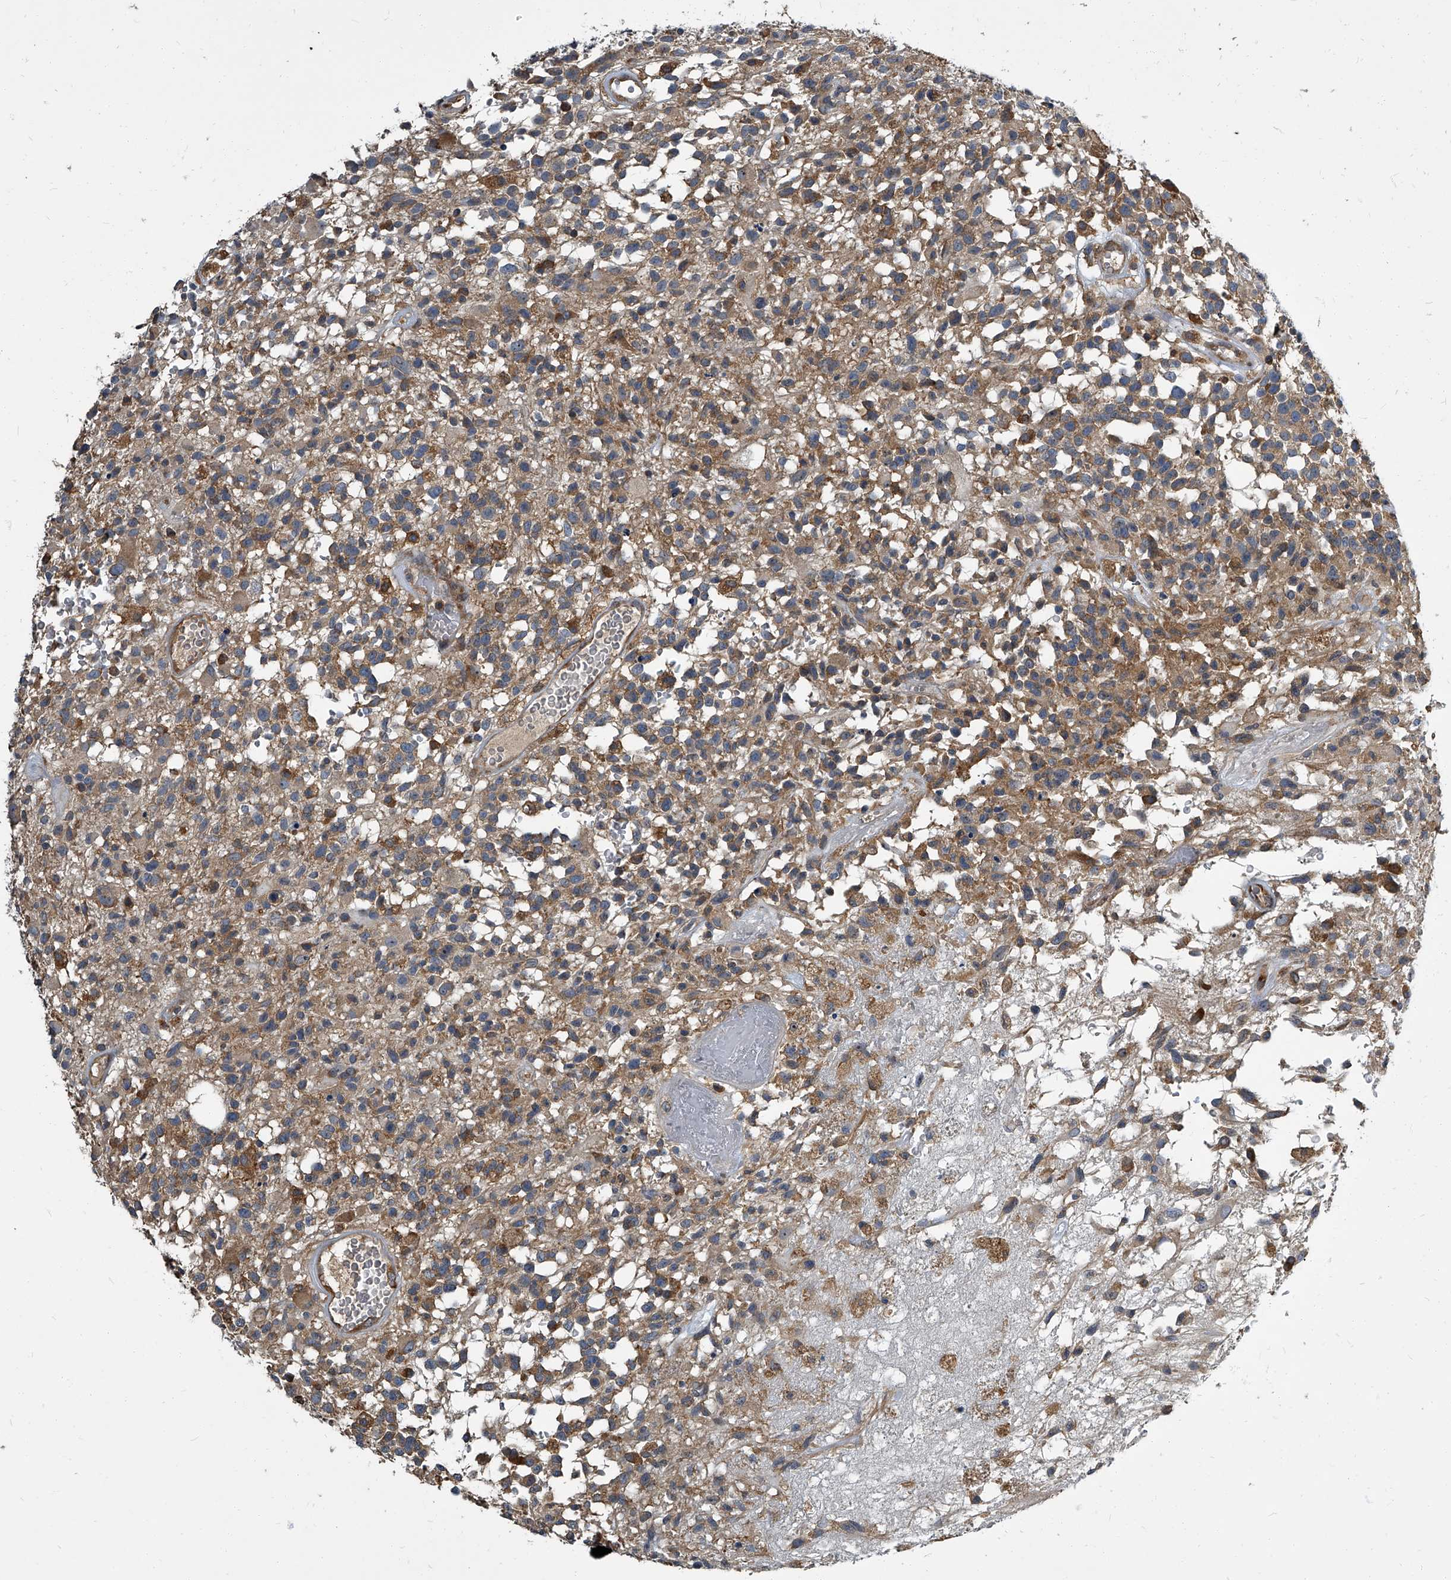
{"staining": {"intensity": "moderate", "quantity": ">75%", "location": "cytoplasmic/membranous"}, "tissue": "glioma", "cell_type": "Tumor cells", "image_type": "cancer", "snomed": [{"axis": "morphology", "description": "Glioma, malignant, High grade"}, {"axis": "morphology", "description": "Glioblastoma, NOS"}, {"axis": "topography", "description": "Brain"}], "caption": "IHC (DAB (3,3'-diaminobenzidine)) staining of glioblastoma displays moderate cytoplasmic/membranous protein staining in approximately >75% of tumor cells.", "gene": "CDV3", "patient": {"sex": "male", "age": 60}}